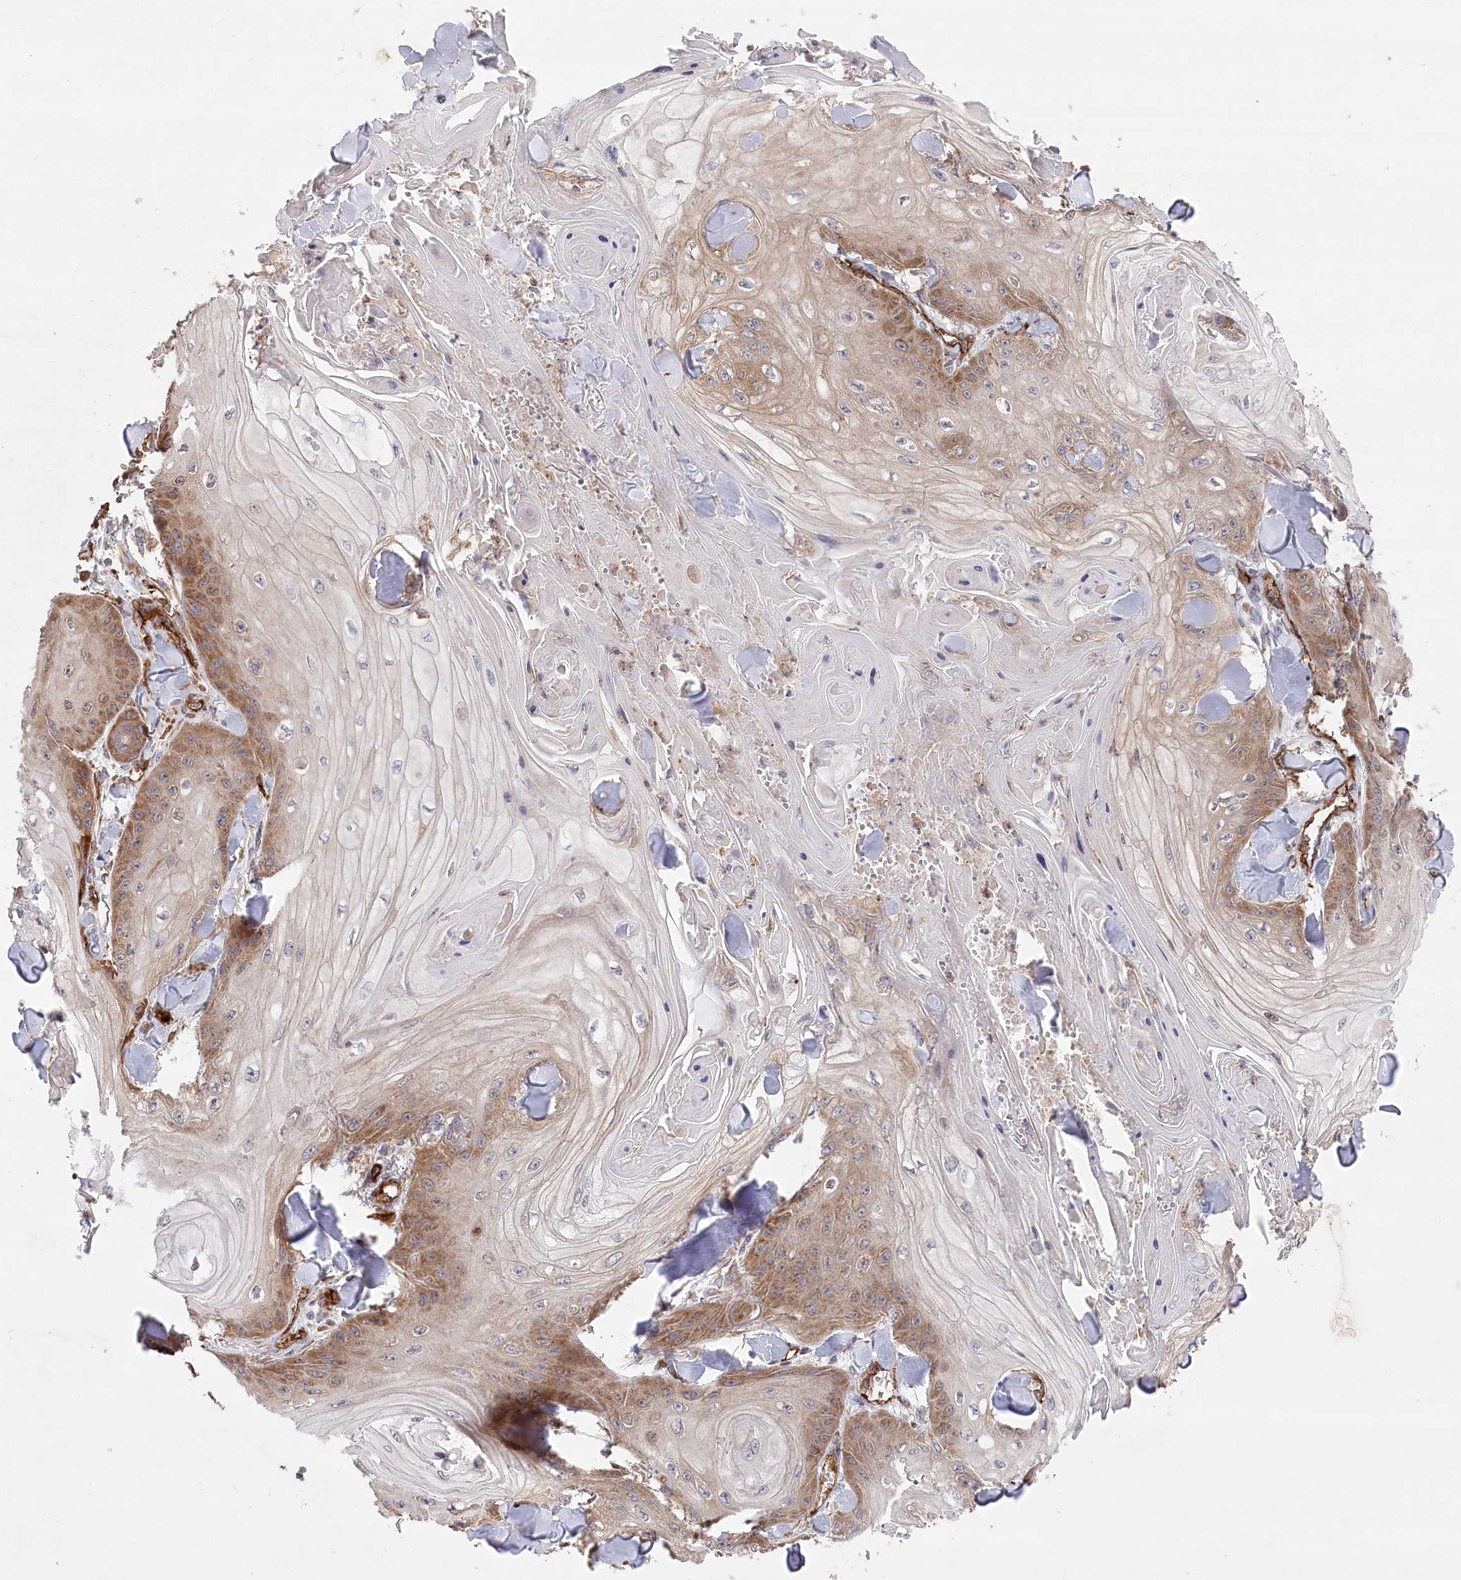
{"staining": {"intensity": "moderate", "quantity": "<25%", "location": "cytoplasmic/membranous"}, "tissue": "skin cancer", "cell_type": "Tumor cells", "image_type": "cancer", "snomed": [{"axis": "morphology", "description": "Squamous cell carcinoma, NOS"}, {"axis": "topography", "description": "Skin"}], "caption": "Immunohistochemical staining of skin cancer (squamous cell carcinoma) exhibits moderate cytoplasmic/membranous protein positivity in about <25% of tumor cells.", "gene": "MTPAP", "patient": {"sex": "male", "age": 74}}